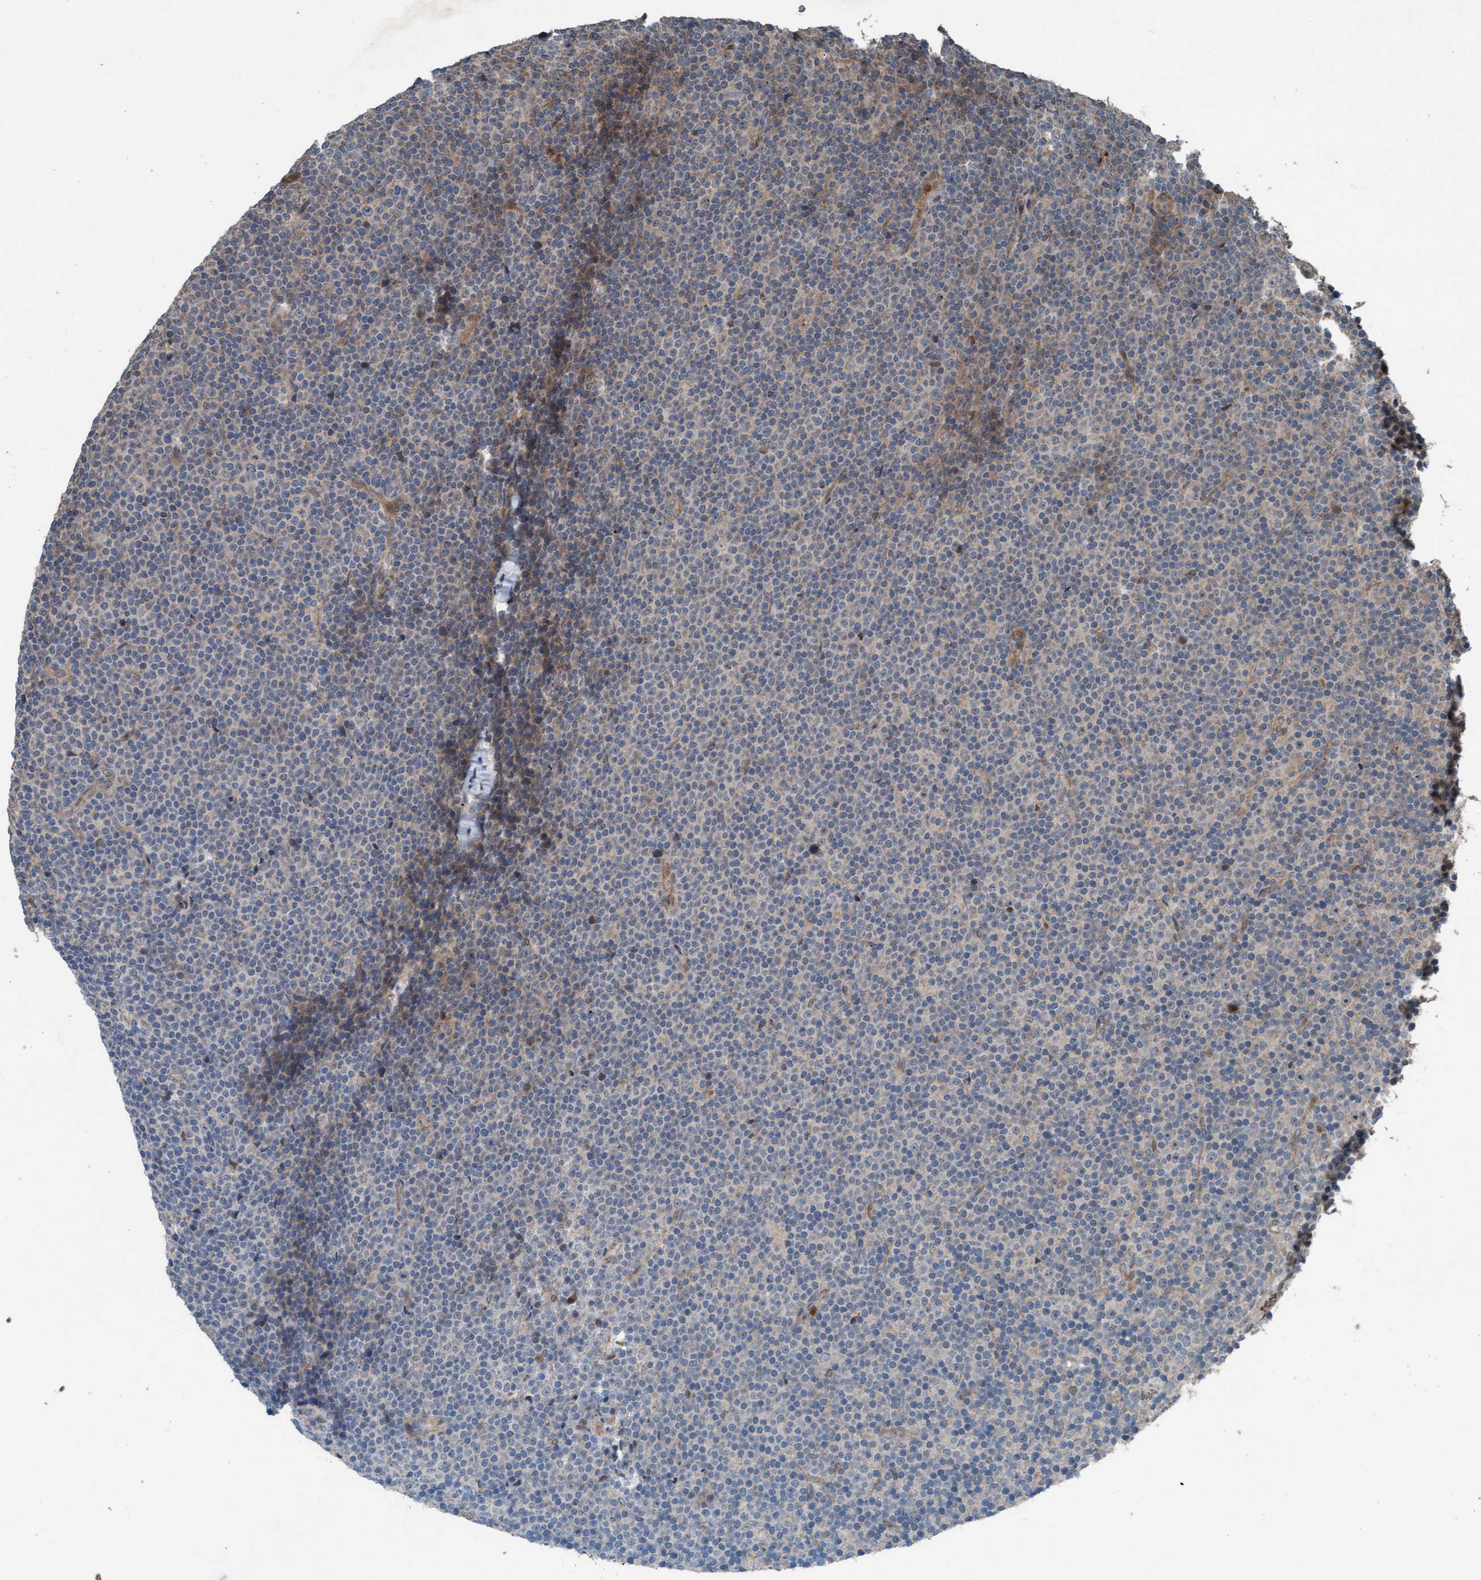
{"staining": {"intensity": "negative", "quantity": "none", "location": "none"}, "tissue": "lymphoma", "cell_type": "Tumor cells", "image_type": "cancer", "snomed": [{"axis": "morphology", "description": "Malignant lymphoma, non-Hodgkin's type, Low grade"}, {"axis": "topography", "description": "Lymph node"}], "caption": "Immunohistochemistry of human low-grade malignant lymphoma, non-Hodgkin's type shows no staining in tumor cells.", "gene": "PLXNB2", "patient": {"sex": "female", "age": 67}}